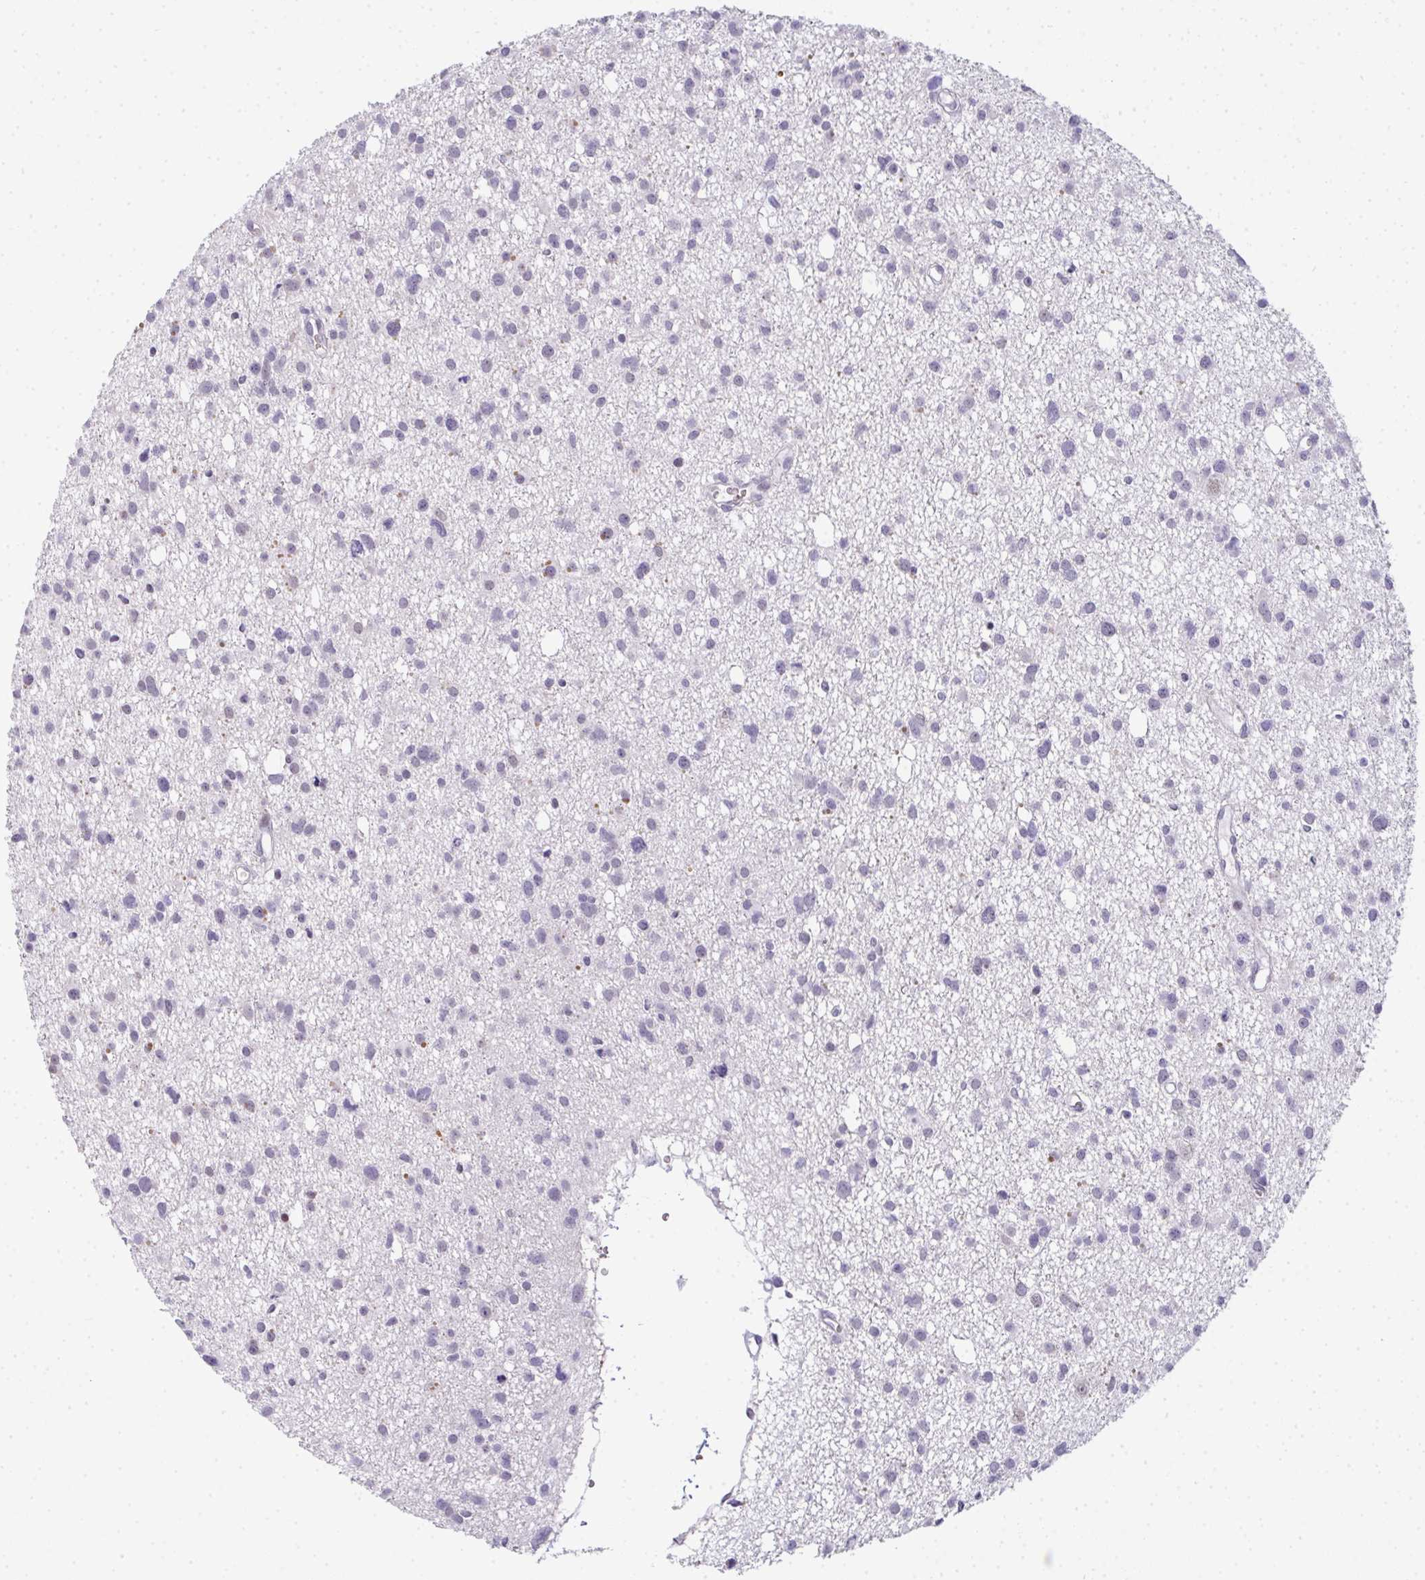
{"staining": {"intensity": "negative", "quantity": "none", "location": "none"}, "tissue": "glioma", "cell_type": "Tumor cells", "image_type": "cancer", "snomed": [{"axis": "morphology", "description": "Glioma, malignant, High grade"}, {"axis": "topography", "description": "Brain"}], "caption": "Immunohistochemistry of human high-grade glioma (malignant) reveals no expression in tumor cells. The staining was performed using DAB (3,3'-diaminobenzidine) to visualize the protein expression in brown, while the nuclei were stained in blue with hematoxylin (Magnification: 20x).", "gene": "TNMD", "patient": {"sex": "male", "age": 23}}